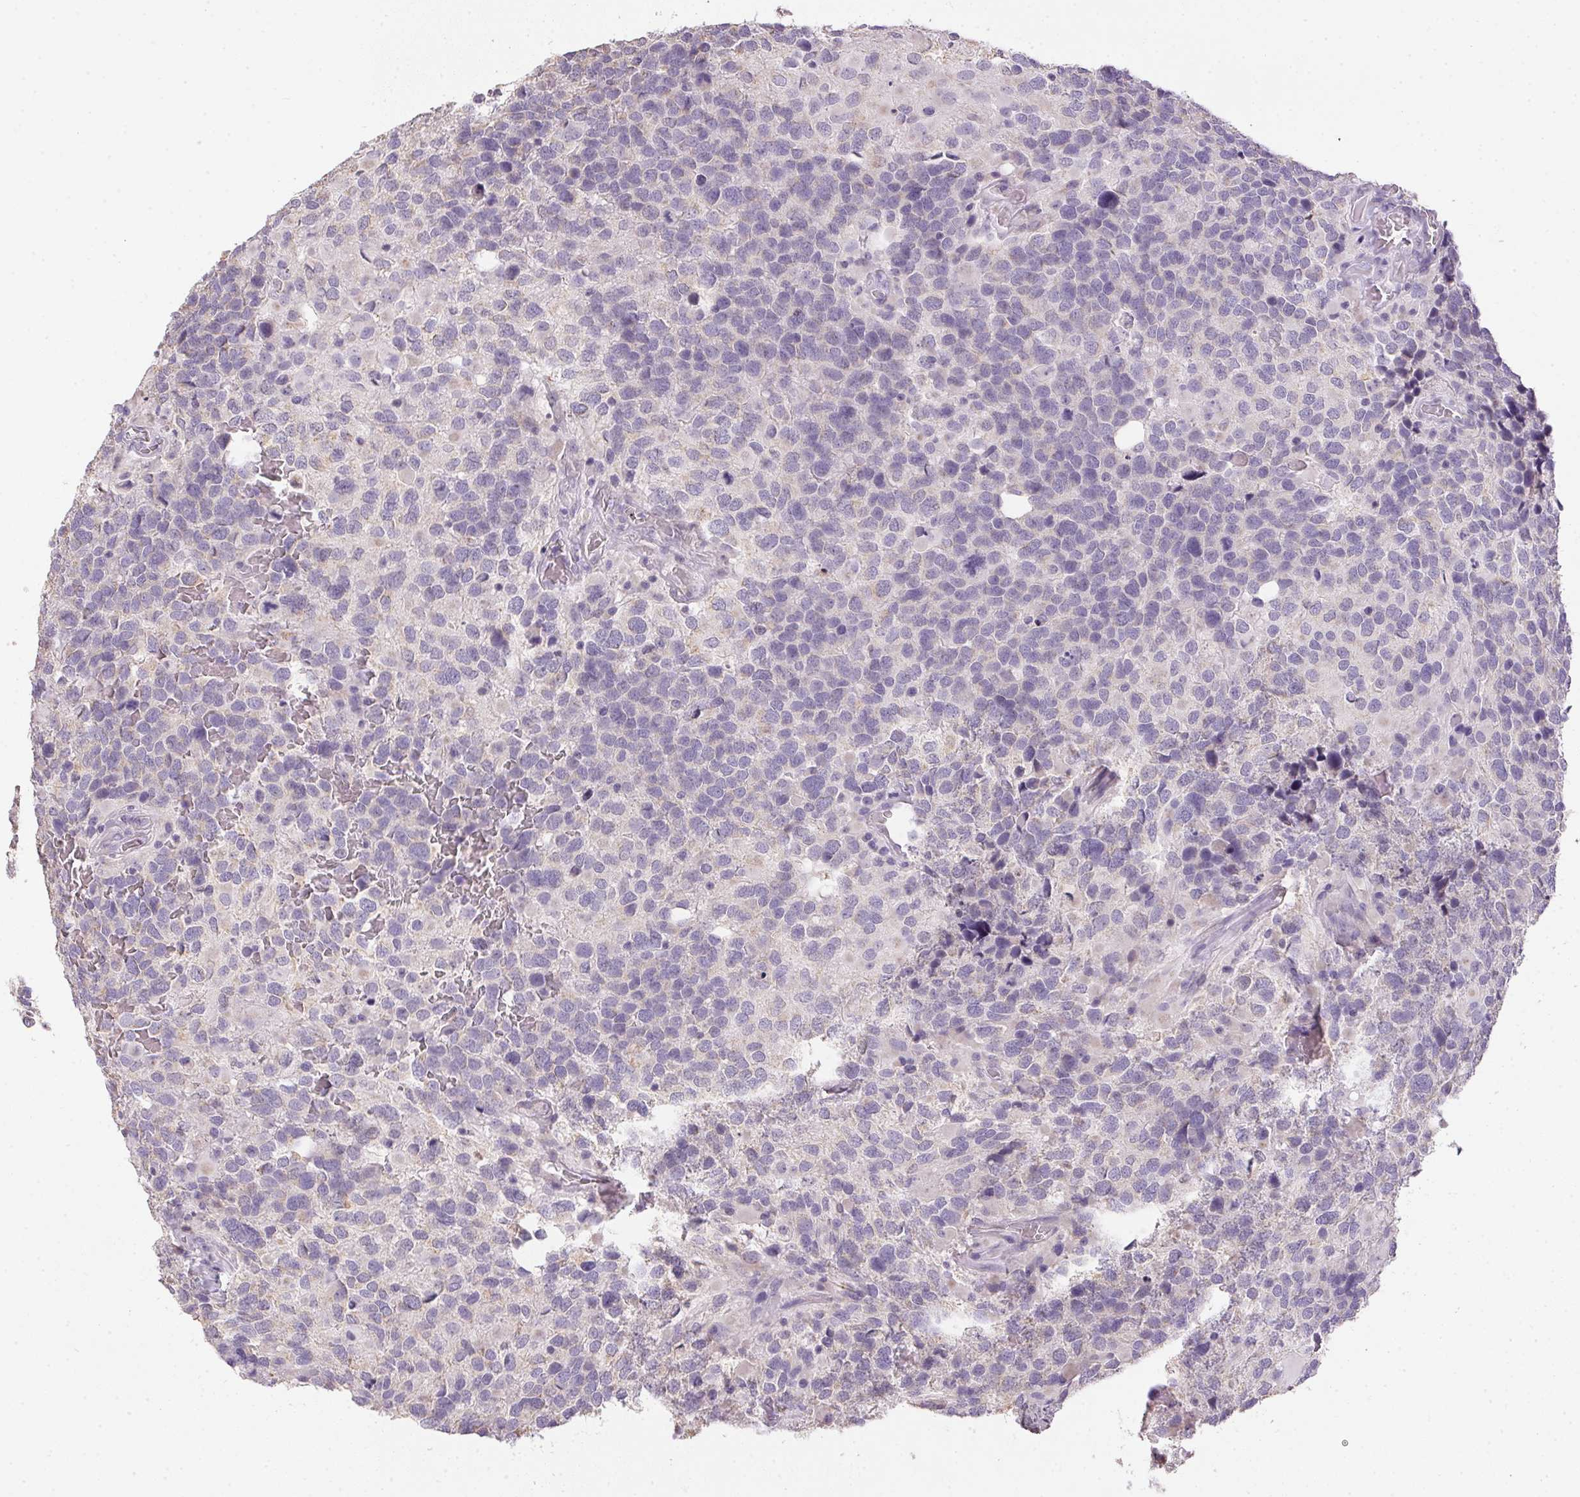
{"staining": {"intensity": "negative", "quantity": "none", "location": "none"}, "tissue": "glioma", "cell_type": "Tumor cells", "image_type": "cancer", "snomed": [{"axis": "morphology", "description": "Glioma, malignant, High grade"}, {"axis": "topography", "description": "Brain"}], "caption": "Tumor cells are negative for protein expression in human glioma.", "gene": "SPACA9", "patient": {"sex": "female", "age": 40}}